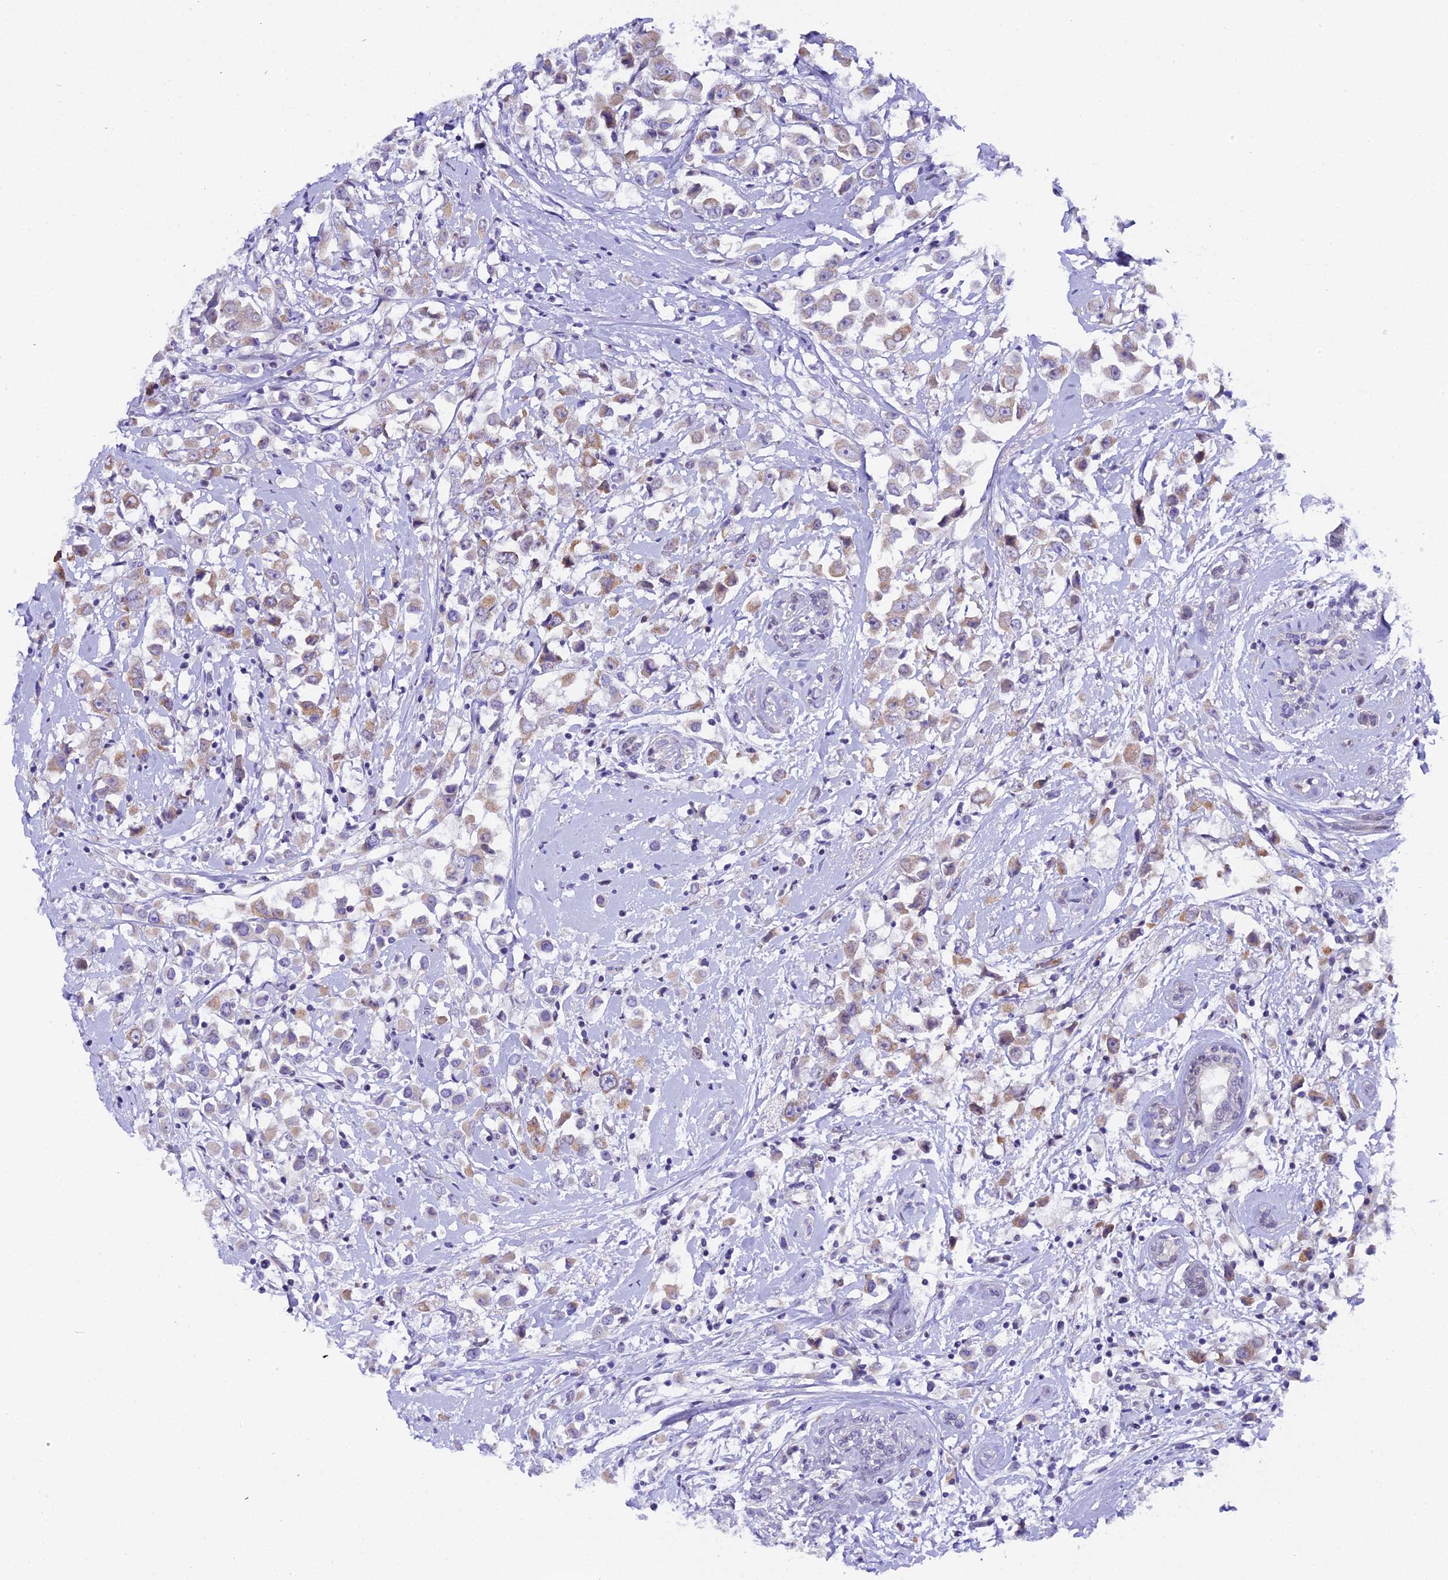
{"staining": {"intensity": "weak", "quantity": ">75%", "location": "cytoplasmic/membranous"}, "tissue": "breast cancer", "cell_type": "Tumor cells", "image_type": "cancer", "snomed": [{"axis": "morphology", "description": "Duct carcinoma"}, {"axis": "topography", "description": "Breast"}], "caption": "There is low levels of weak cytoplasmic/membranous positivity in tumor cells of breast cancer (infiltrating ductal carcinoma), as demonstrated by immunohistochemical staining (brown color).", "gene": "OSGEP", "patient": {"sex": "female", "age": 87}}